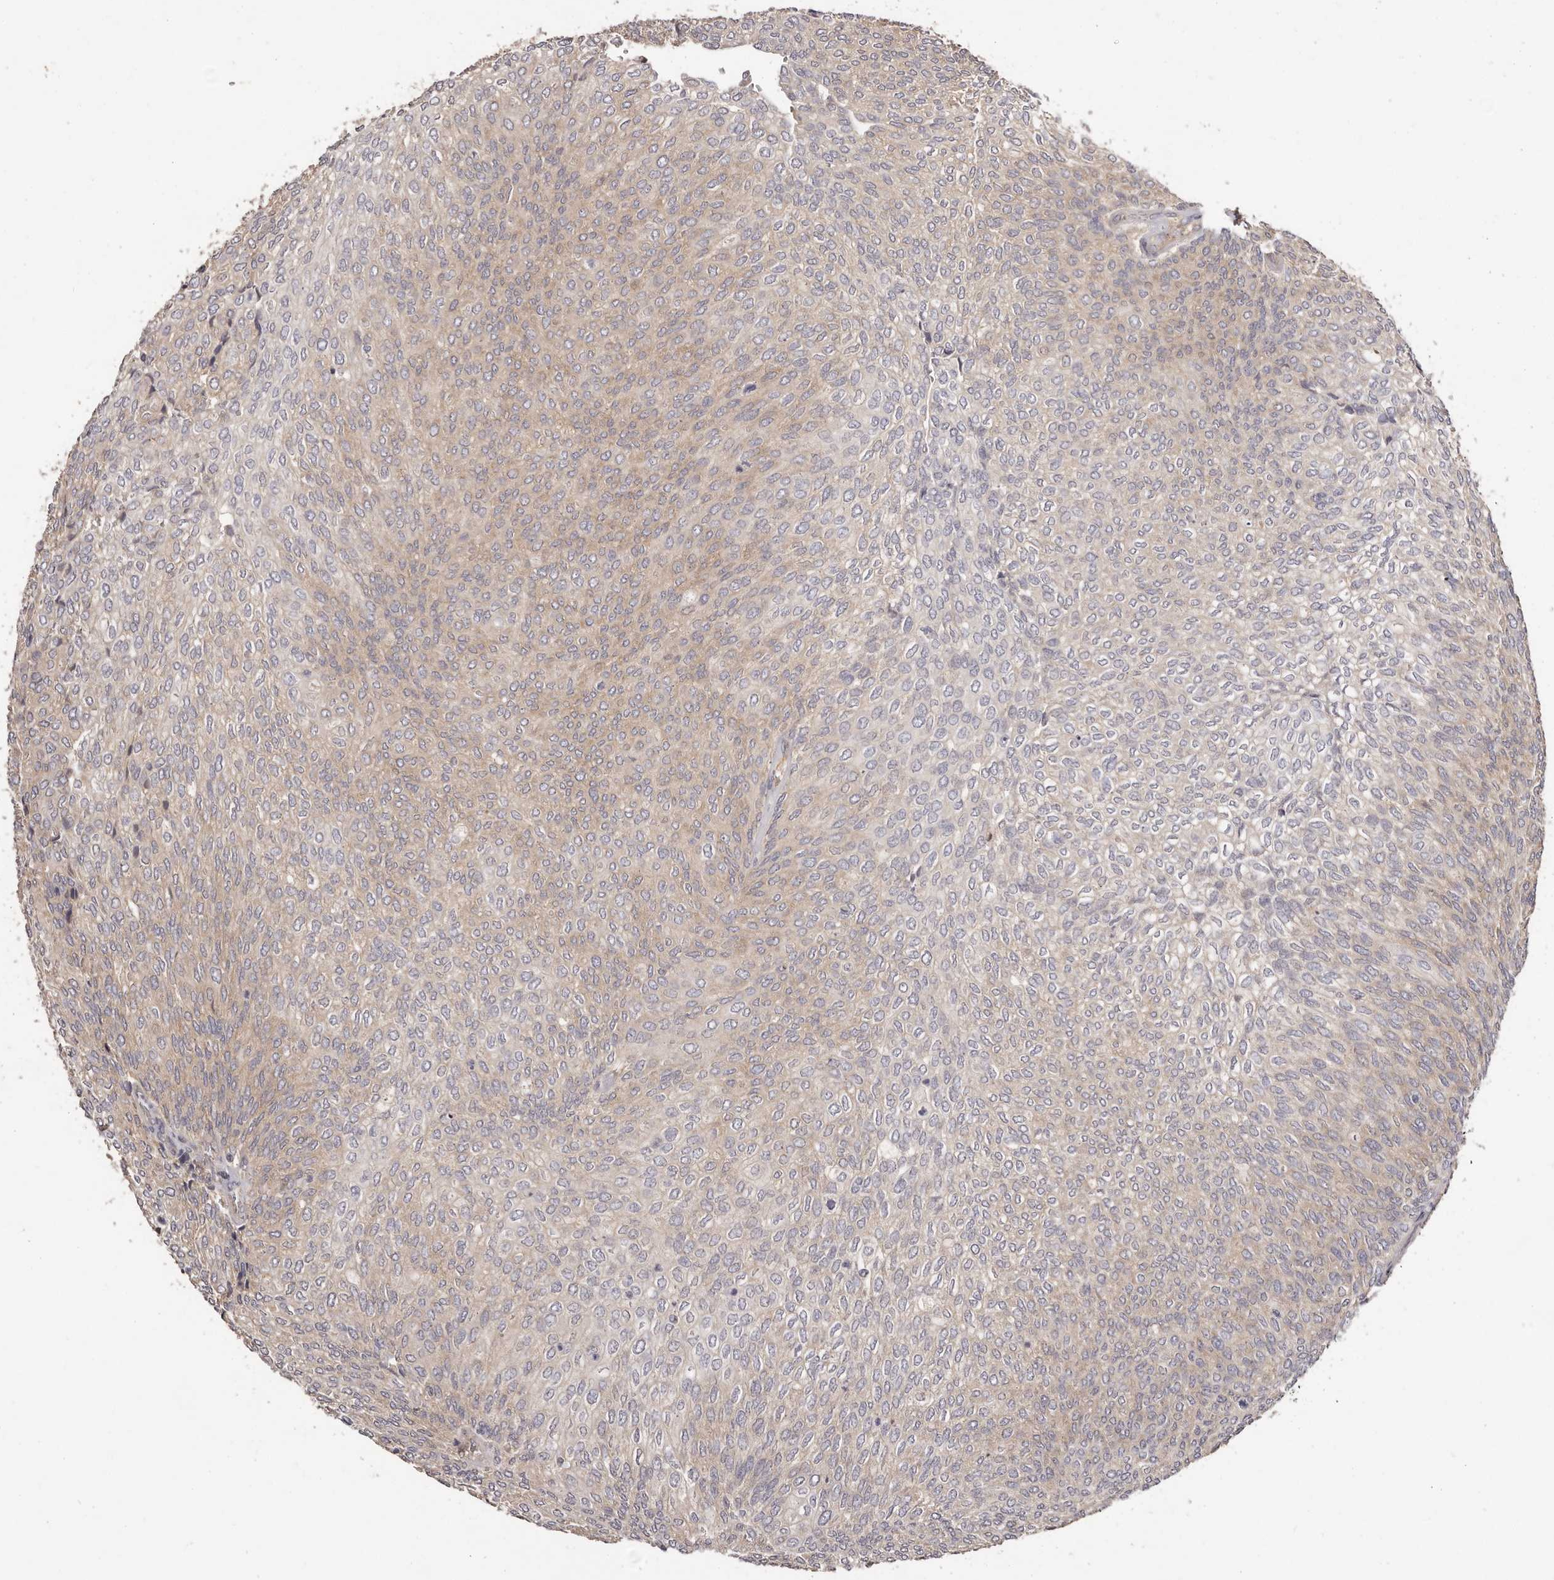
{"staining": {"intensity": "moderate", "quantity": "25%-75%", "location": "cytoplasmic/membranous"}, "tissue": "urothelial cancer", "cell_type": "Tumor cells", "image_type": "cancer", "snomed": [{"axis": "morphology", "description": "Urothelial carcinoma, Low grade"}, {"axis": "topography", "description": "Urinary bladder"}], "caption": "About 25%-75% of tumor cells in human urothelial carcinoma (low-grade) exhibit moderate cytoplasmic/membranous protein staining as visualized by brown immunohistochemical staining.", "gene": "LTV1", "patient": {"sex": "female", "age": 79}}